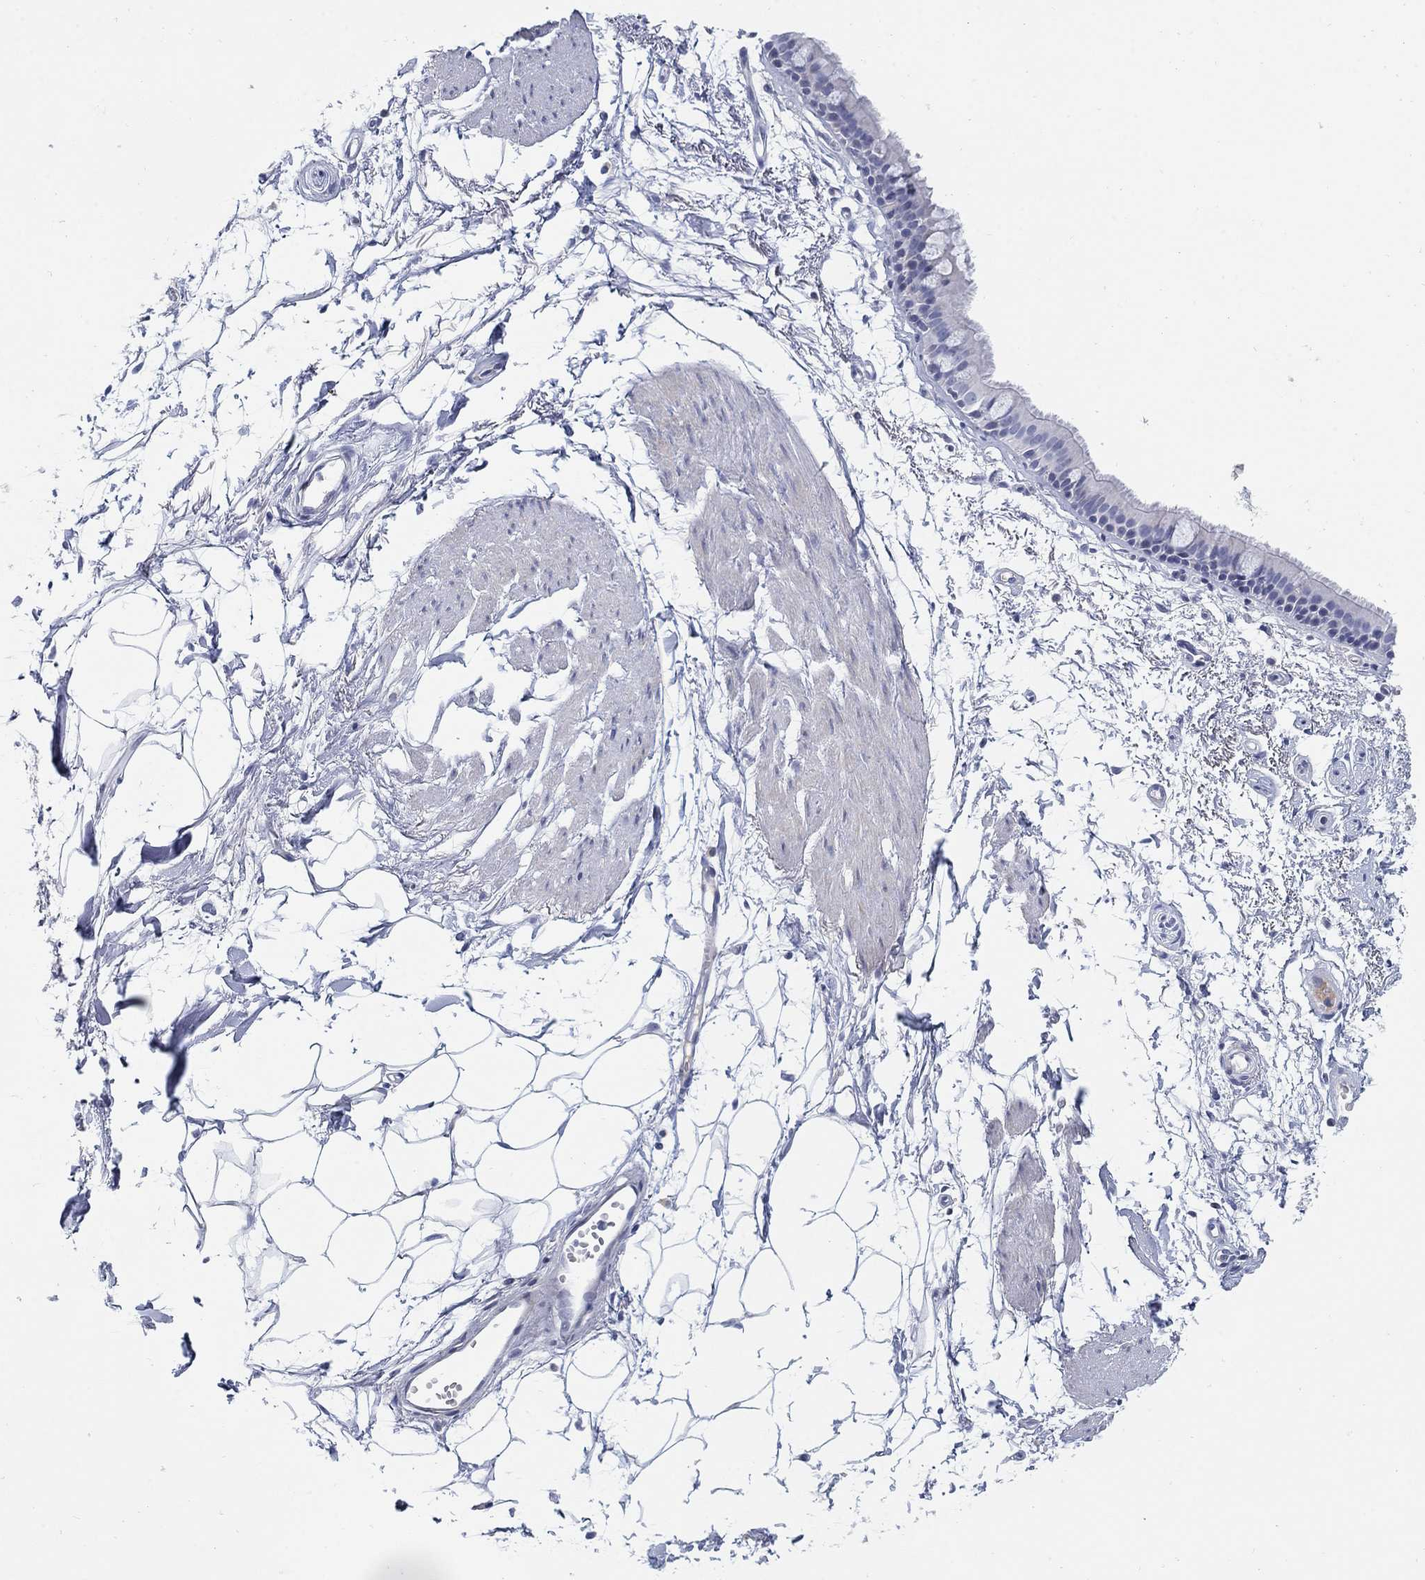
{"staining": {"intensity": "negative", "quantity": "none", "location": "none"}, "tissue": "bronchus", "cell_type": "Respiratory epithelial cells", "image_type": "normal", "snomed": [{"axis": "morphology", "description": "Normal tissue, NOS"}, {"axis": "topography", "description": "Cartilage tissue"}, {"axis": "topography", "description": "Bronchus"}], "caption": "A photomicrograph of human bronchus is negative for staining in respiratory epithelial cells. (DAB IHC, high magnification).", "gene": "HEATR4", "patient": {"sex": "male", "age": 66}}